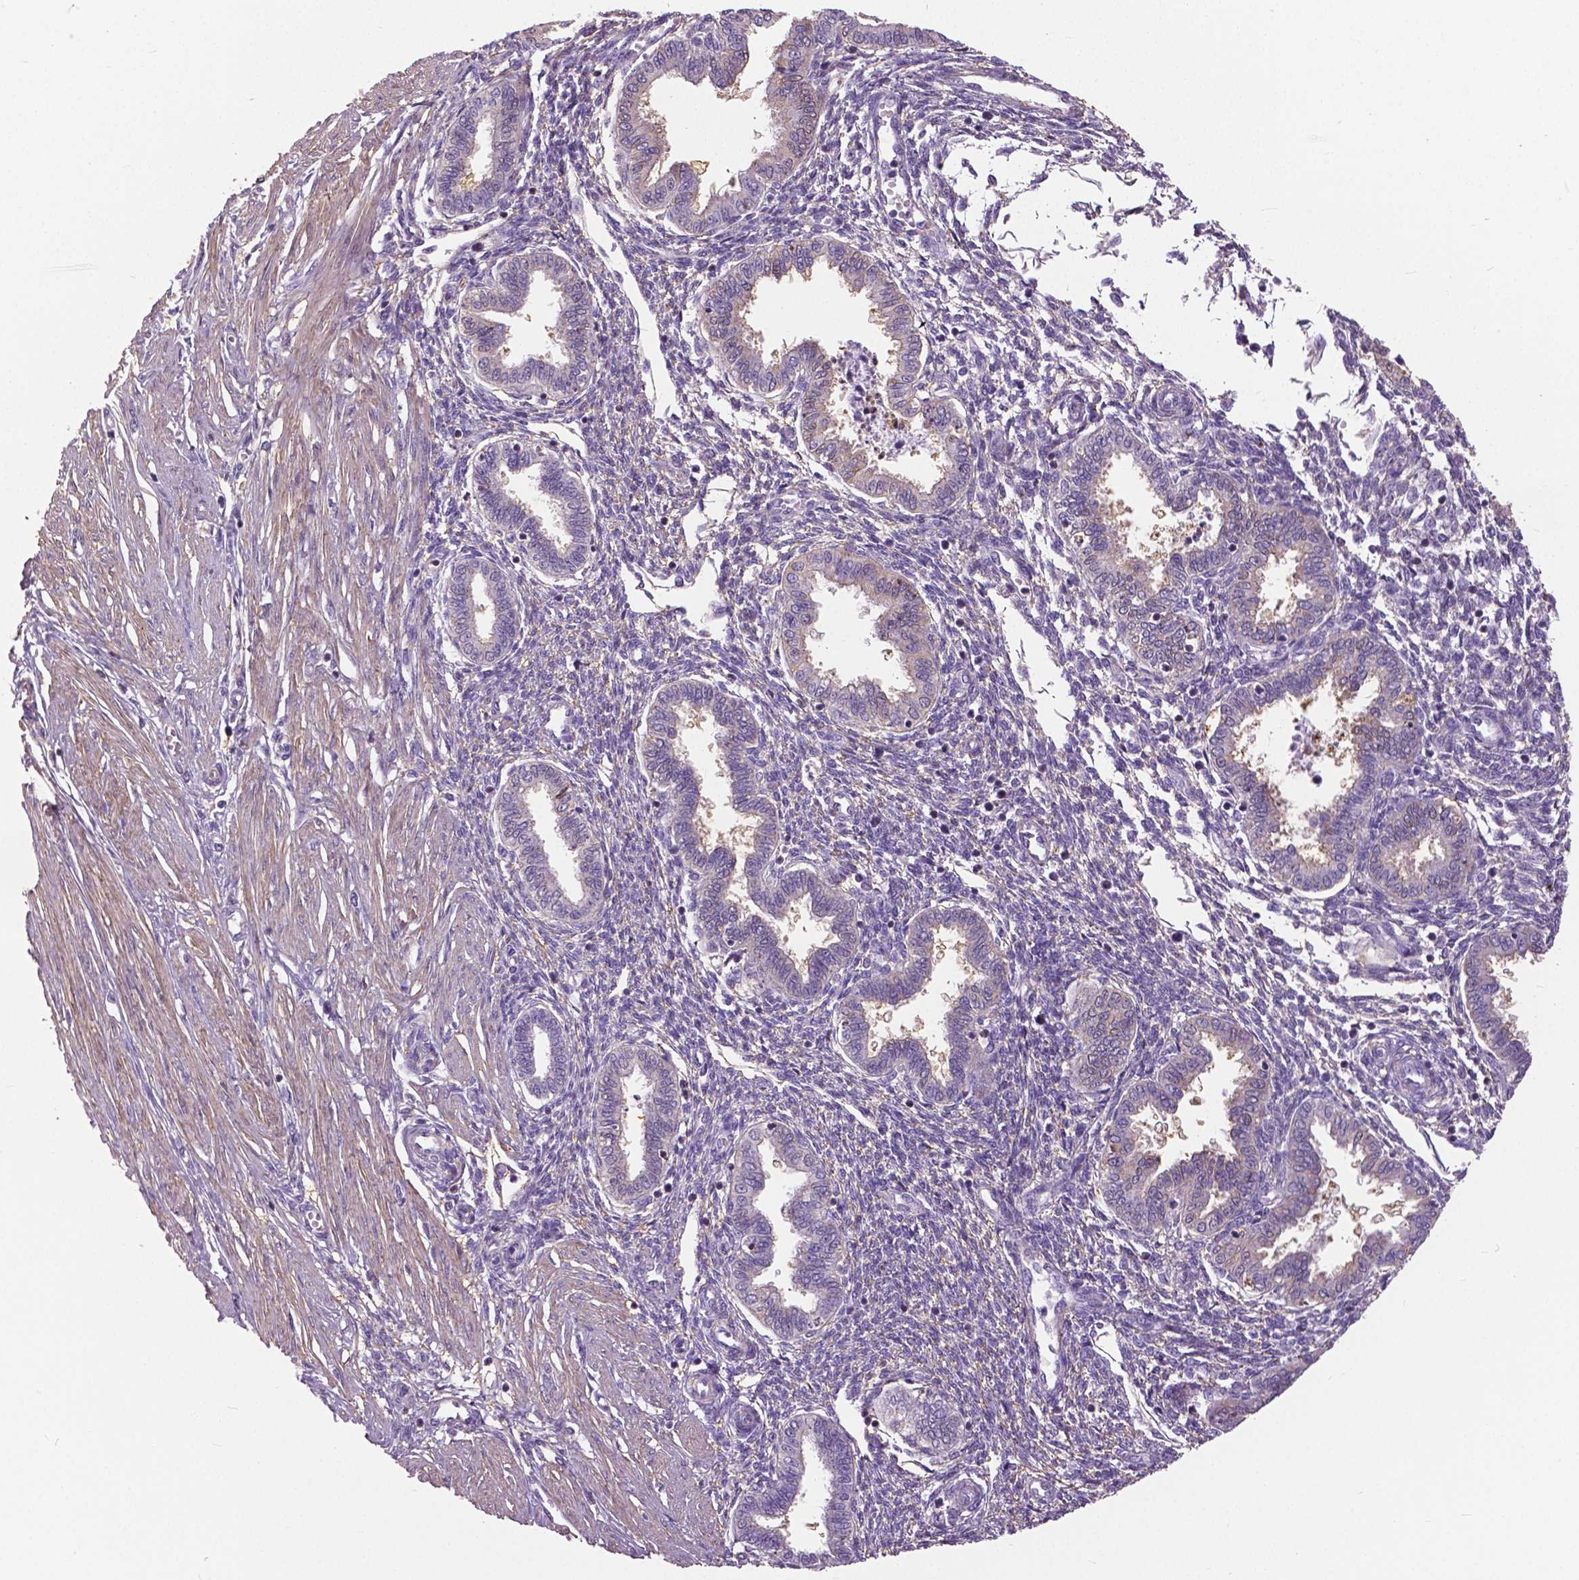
{"staining": {"intensity": "negative", "quantity": "none", "location": "none"}, "tissue": "endometrium", "cell_type": "Cells in endometrial stroma", "image_type": "normal", "snomed": [{"axis": "morphology", "description": "Normal tissue, NOS"}, {"axis": "topography", "description": "Endometrium"}], "caption": "The immunohistochemistry (IHC) photomicrograph has no significant expression in cells in endometrial stroma of endometrium. (Immunohistochemistry (ihc), brightfield microscopy, high magnification).", "gene": "ANXA13", "patient": {"sex": "female", "age": 33}}